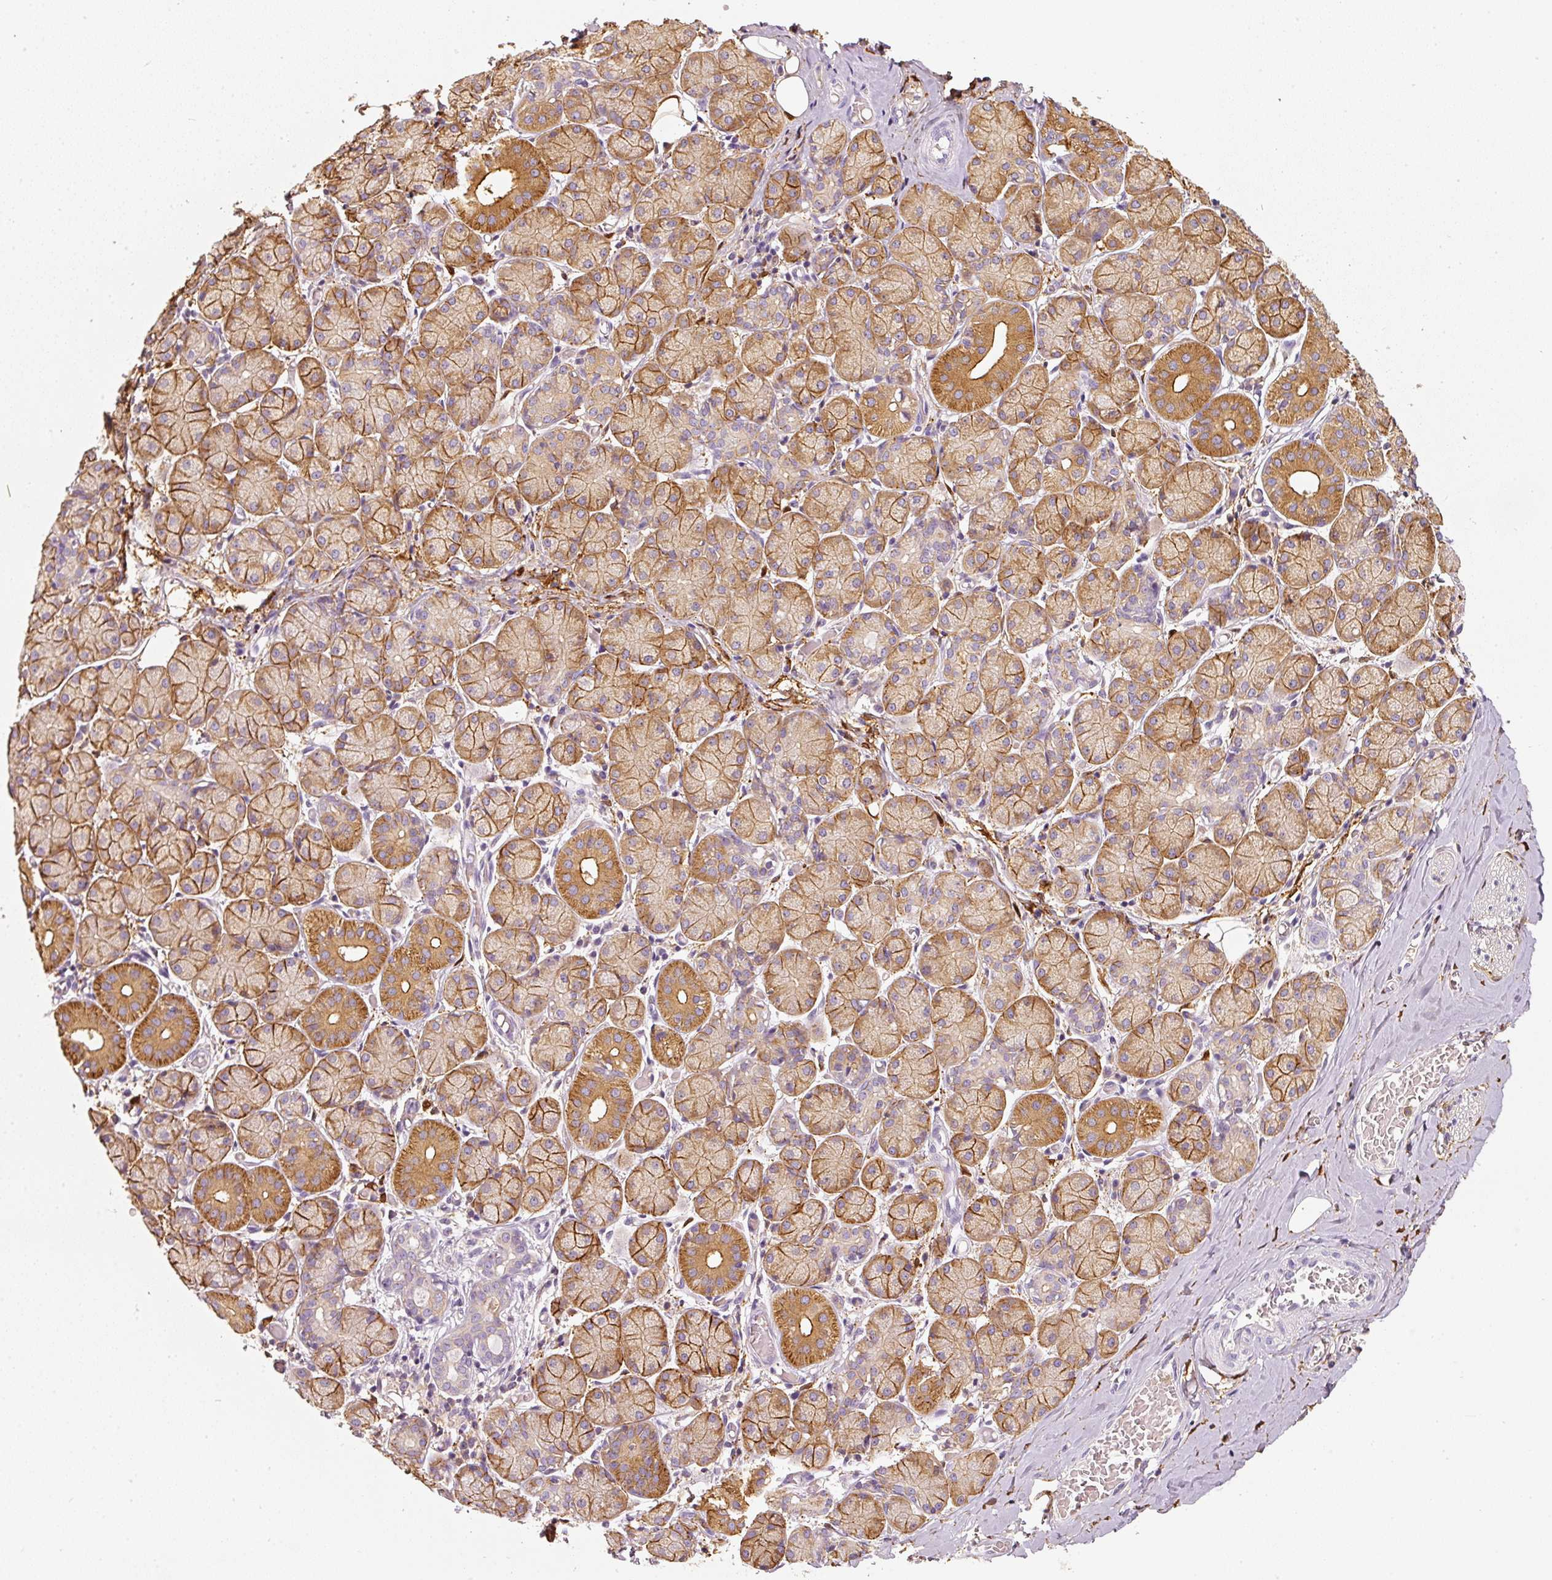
{"staining": {"intensity": "negative", "quantity": "none", "location": "none"}, "tissue": "adipose tissue", "cell_type": "Adipocytes", "image_type": "normal", "snomed": [{"axis": "morphology", "description": "Normal tissue, NOS"}, {"axis": "topography", "description": "Salivary gland"}, {"axis": "topography", "description": "Peripheral nerve tissue"}], "caption": "There is no significant staining in adipocytes of adipose tissue.", "gene": "IQGAP2", "patient": {"sex": "female", "age": 24}}